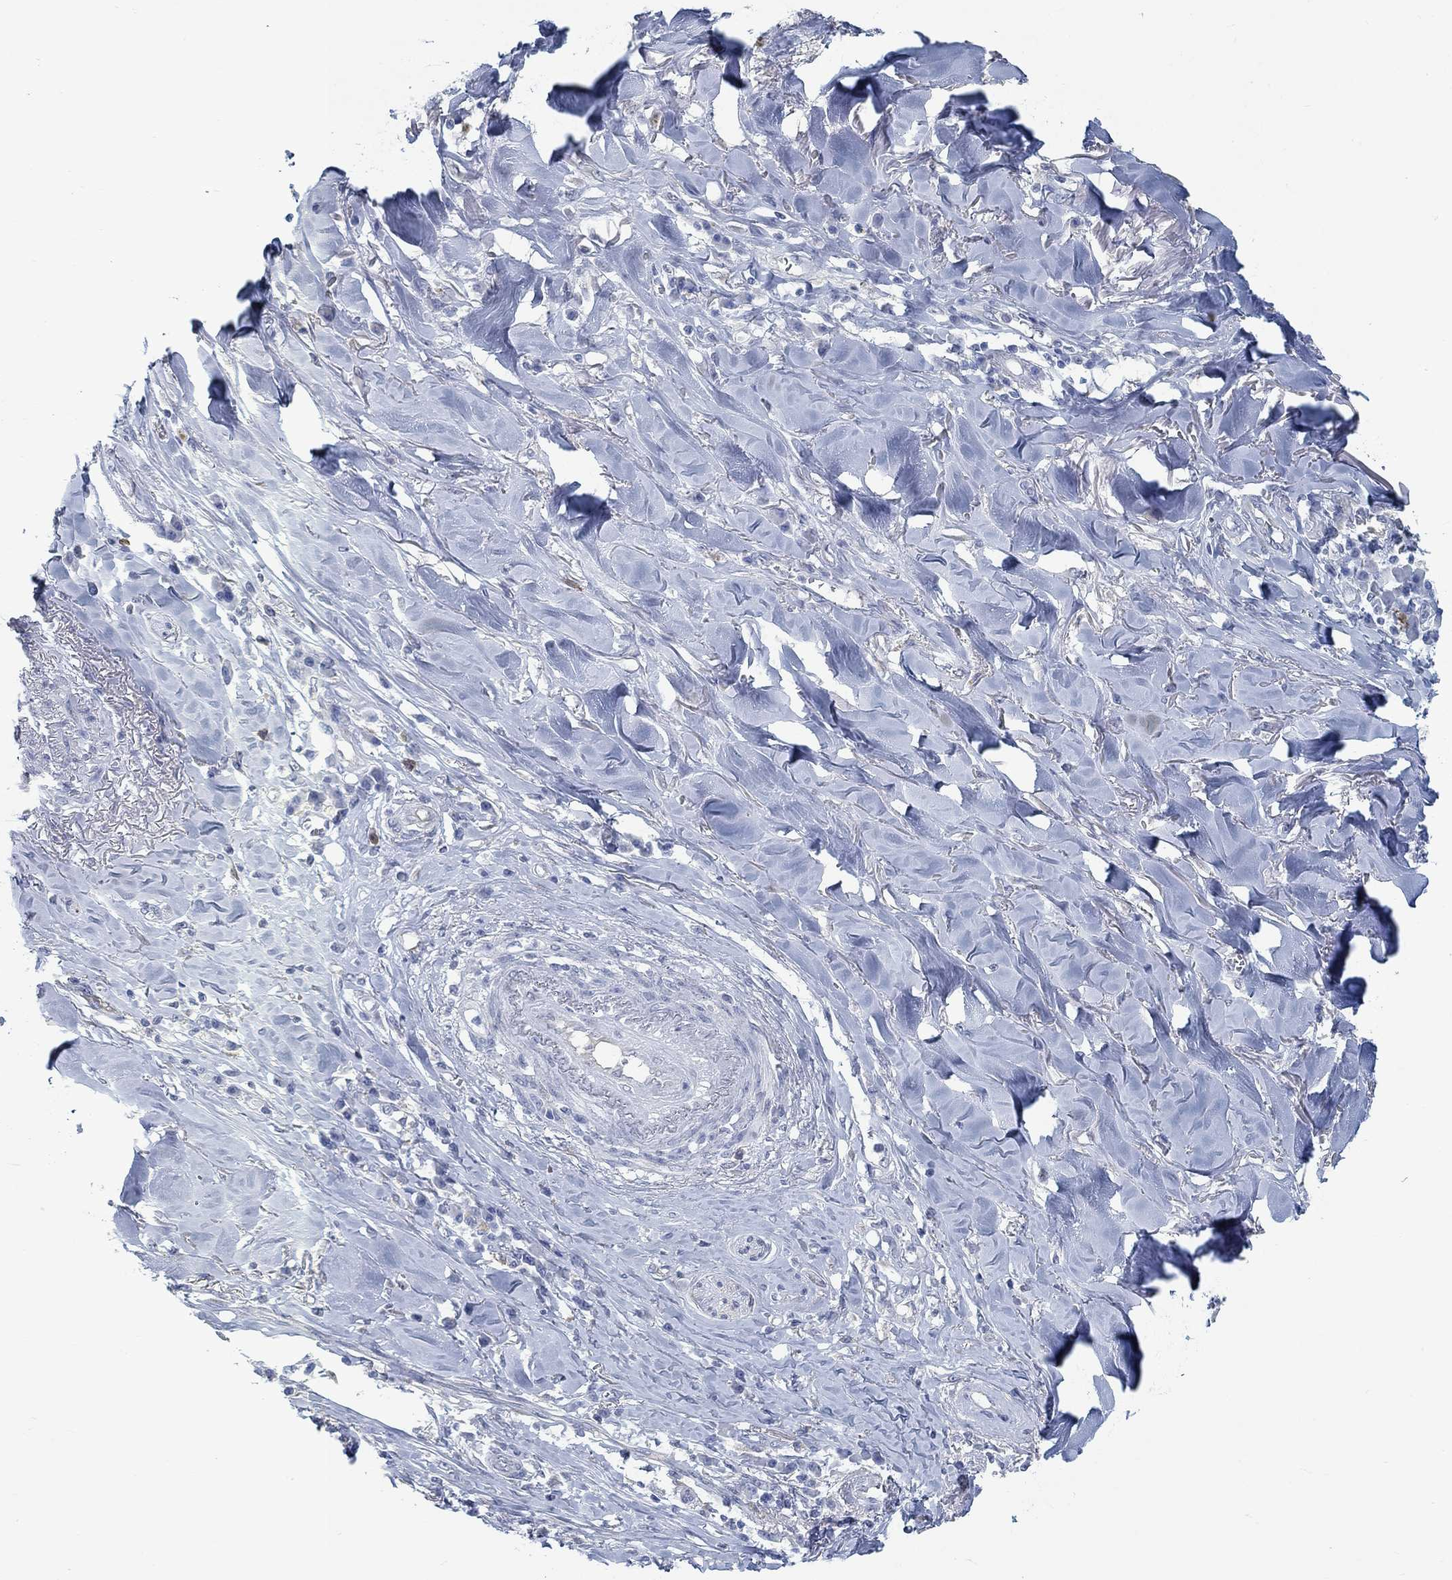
{"staining": {"intensity": "negative", "quantity": "none", "location": "none"}, "tissue": "skin cancer", "cell_type": "Tumor cells", "image_type": "cancer", "snomed": [{"axis": "morphology", "description": "Squamous cell carcinoma, NOS"}, {"axis": "topography", "description": "Skin"}], "caption": "Tumor cells show no significant protein positivity in squamous cell carcinoma (skin). (Immunohistochemistry (ihc), brightfield microscopy, high magnification).", "gene": "TEKT4", "patient": {"sex": "male", "age": 82}}